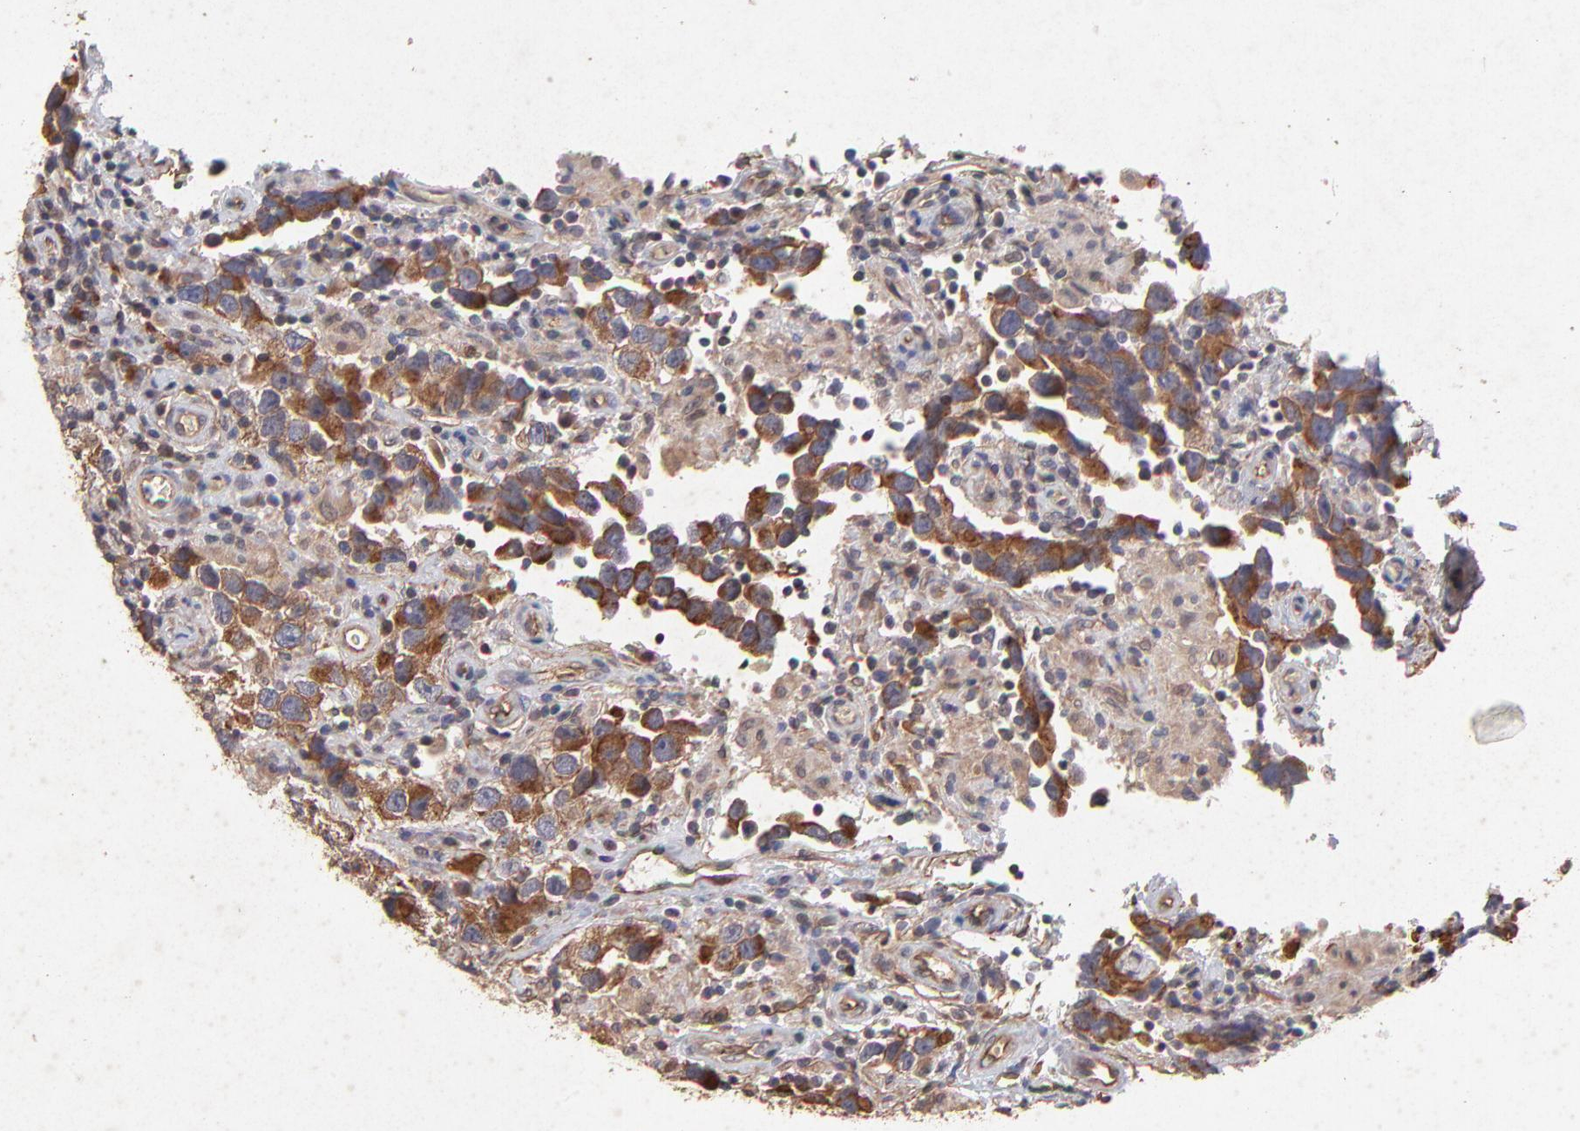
{"staining": {"intensity": "moderate", "quantity": ">75%", "location": "cytoplasmic/membranous"}, "tissue": "testis cancer", "cell_type": "Tumor cells", "image_type": "cancer", "snomed": [{"axis": "morphology", "description": "Carcinoma, Embryonal, NOS"}, {"axis": "topography", "description": "Testis"}], "caption": "IHC of testis embryonal carcinoma displays medium levels of moderate cytoplasmic/membranous positivity in about >75% of tumor cells.", "gene": "STAP2", "patient": {"sex": "male", "age": 21}}